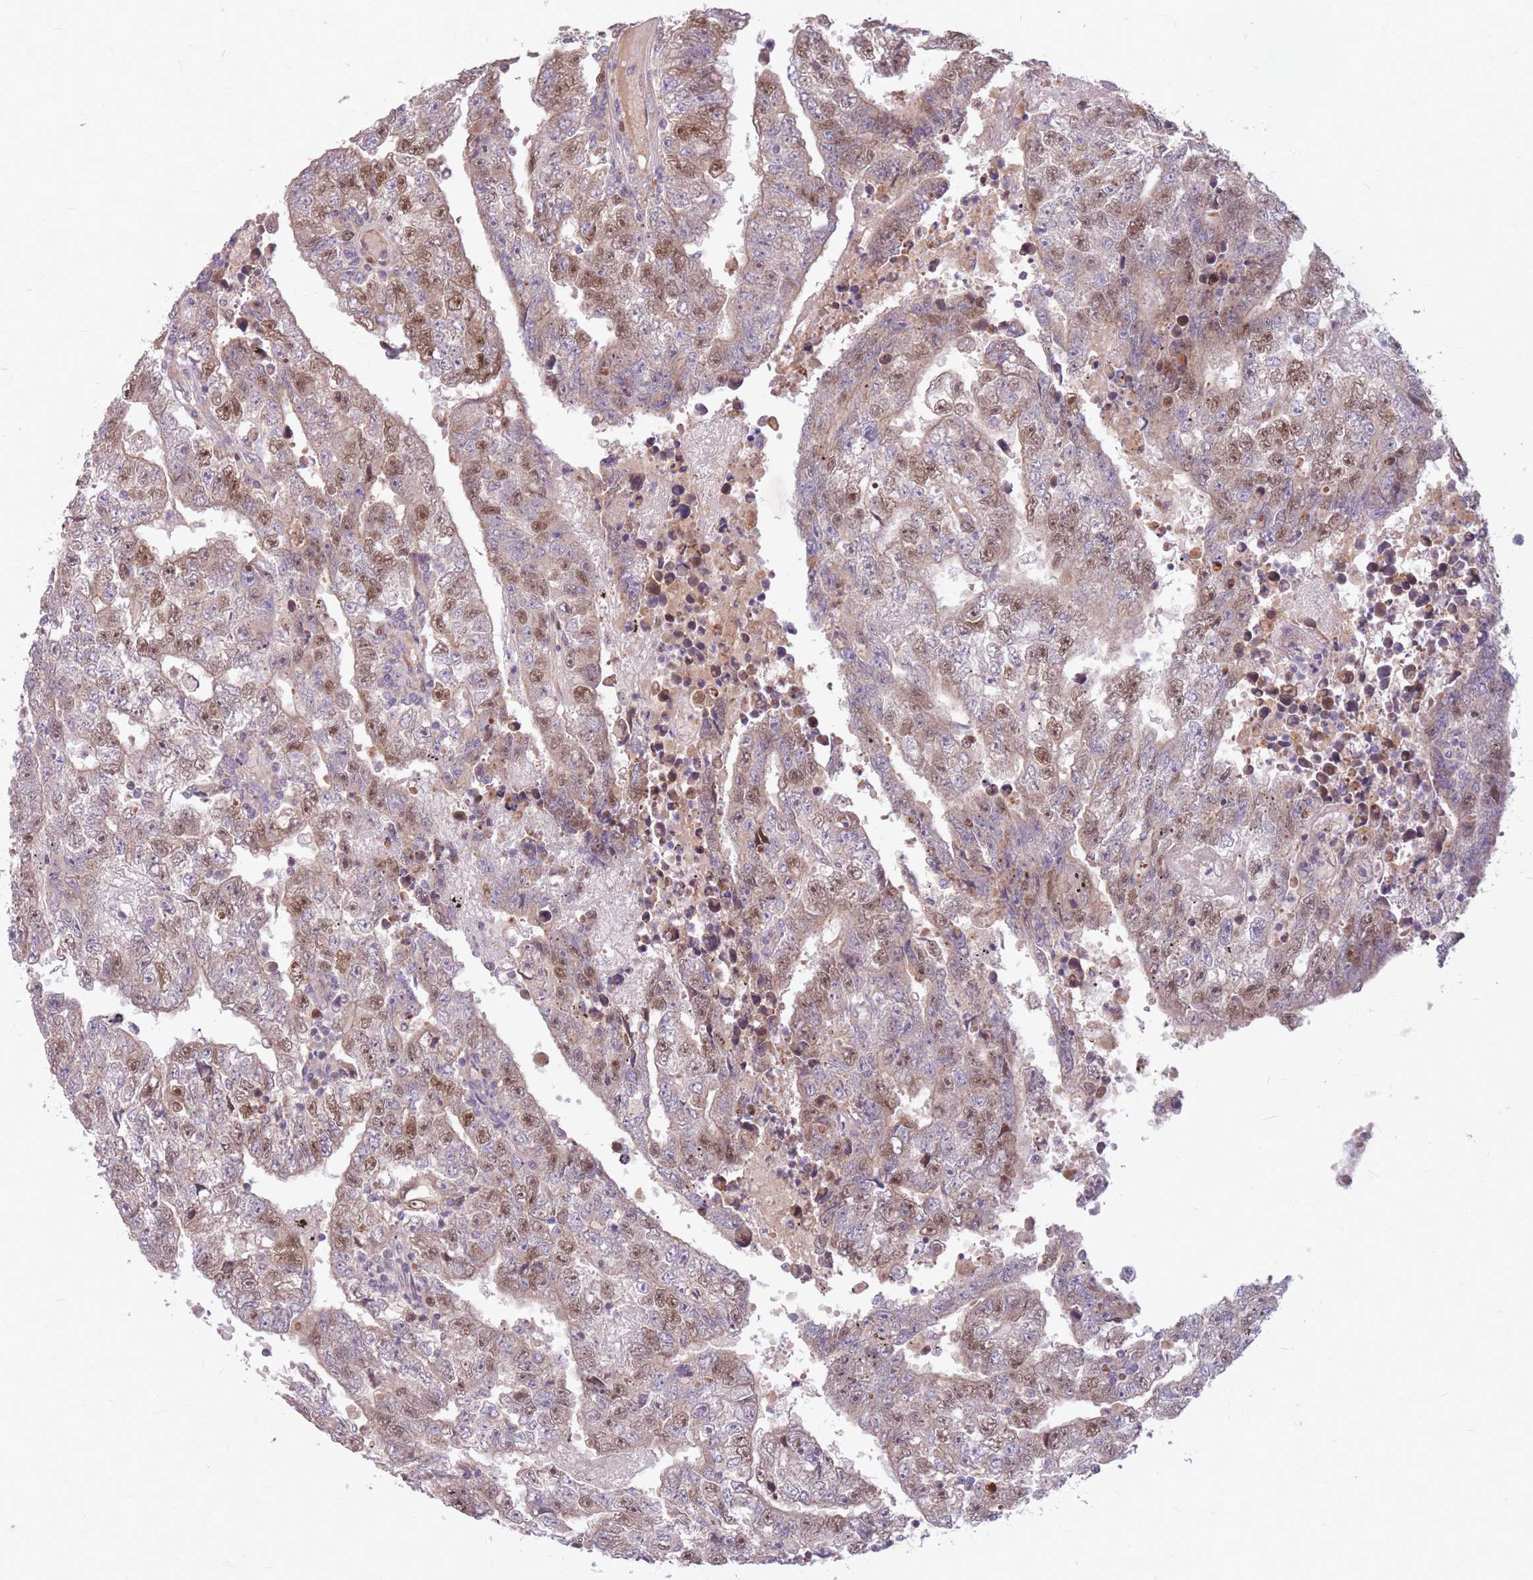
{"staining": {"intensity": "moderate", "quantity": "25%-75%", "location": "nuclear"}, "tissue": "testis cancer", "cell_type": "Tumor cells", "image_type": "cancer", "snomed": [{"axis": "morphology", "description": "Carcinoma, Embryonal, NOS"}, {"axis": "topography", "description": "Testis"}], "caption": "Moderate nuclear protein positivity is identified in about 25%-75% of tumor cells in embryonal carcinoma (testis).", "gene": "GMNN", "patient": {"sex": "male", "age": 25}}